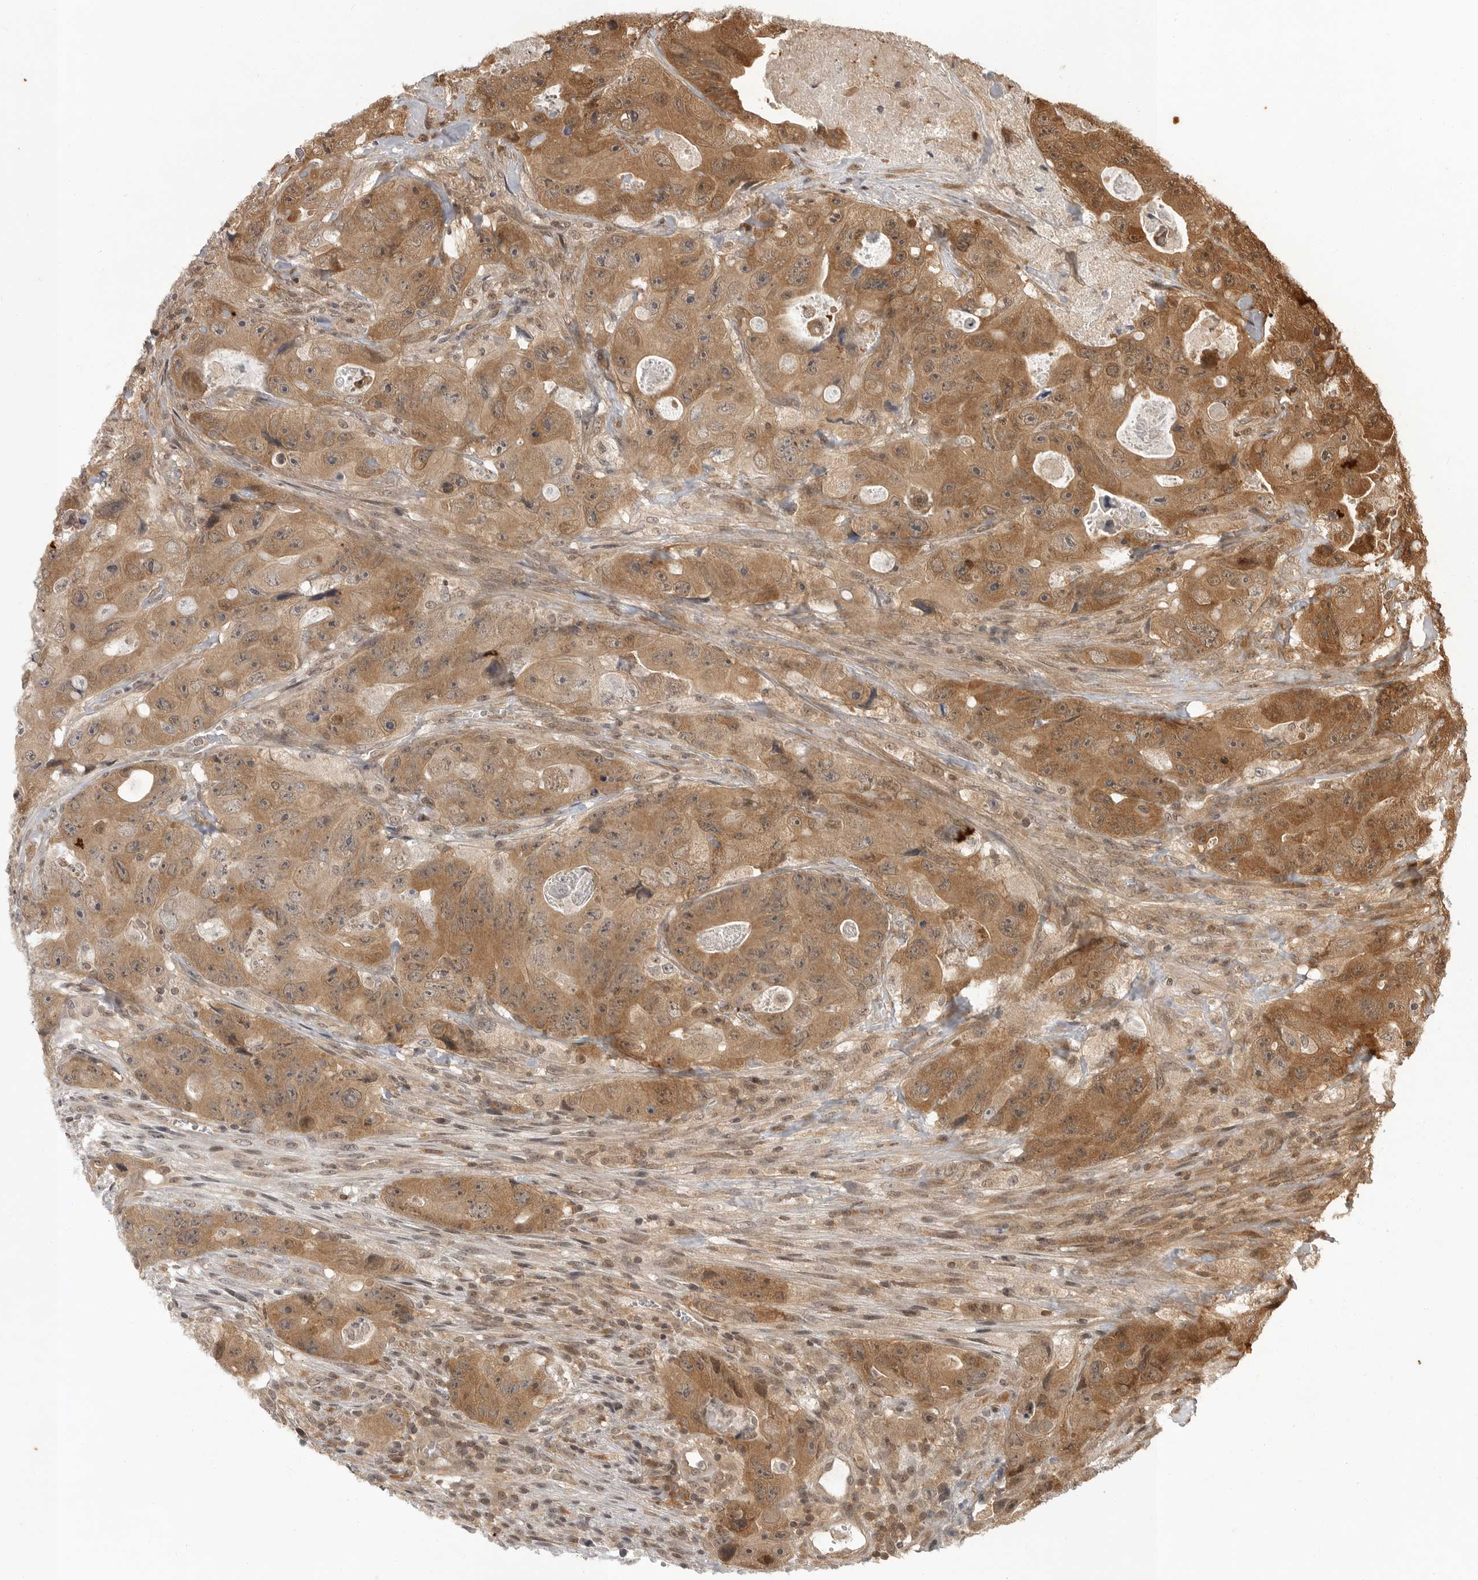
{"staining": {"intensity": "strong", "quantity": ">75%", "location": "cytoplasmic/membranous"}, "tissue": "colorectal cancer", "cell_type": "Tumor cells", "image_type": "cancer", "snomed": [{"axis": "morphology", "description": "Adenocarcinoma, NOS"}, {"axis": "topography", "description": "Colon"}], "caption": "Protein expression analysis of adenocarcinoma (colorectal) exhibits strong cytoplasmic/membranous expression in about >75% of tumor cells. The protein of interest is shown in brown color, while the nuclei are stained blue.", "gene": "SZRD1", "patient": {"sex": "female", "age": 46}}